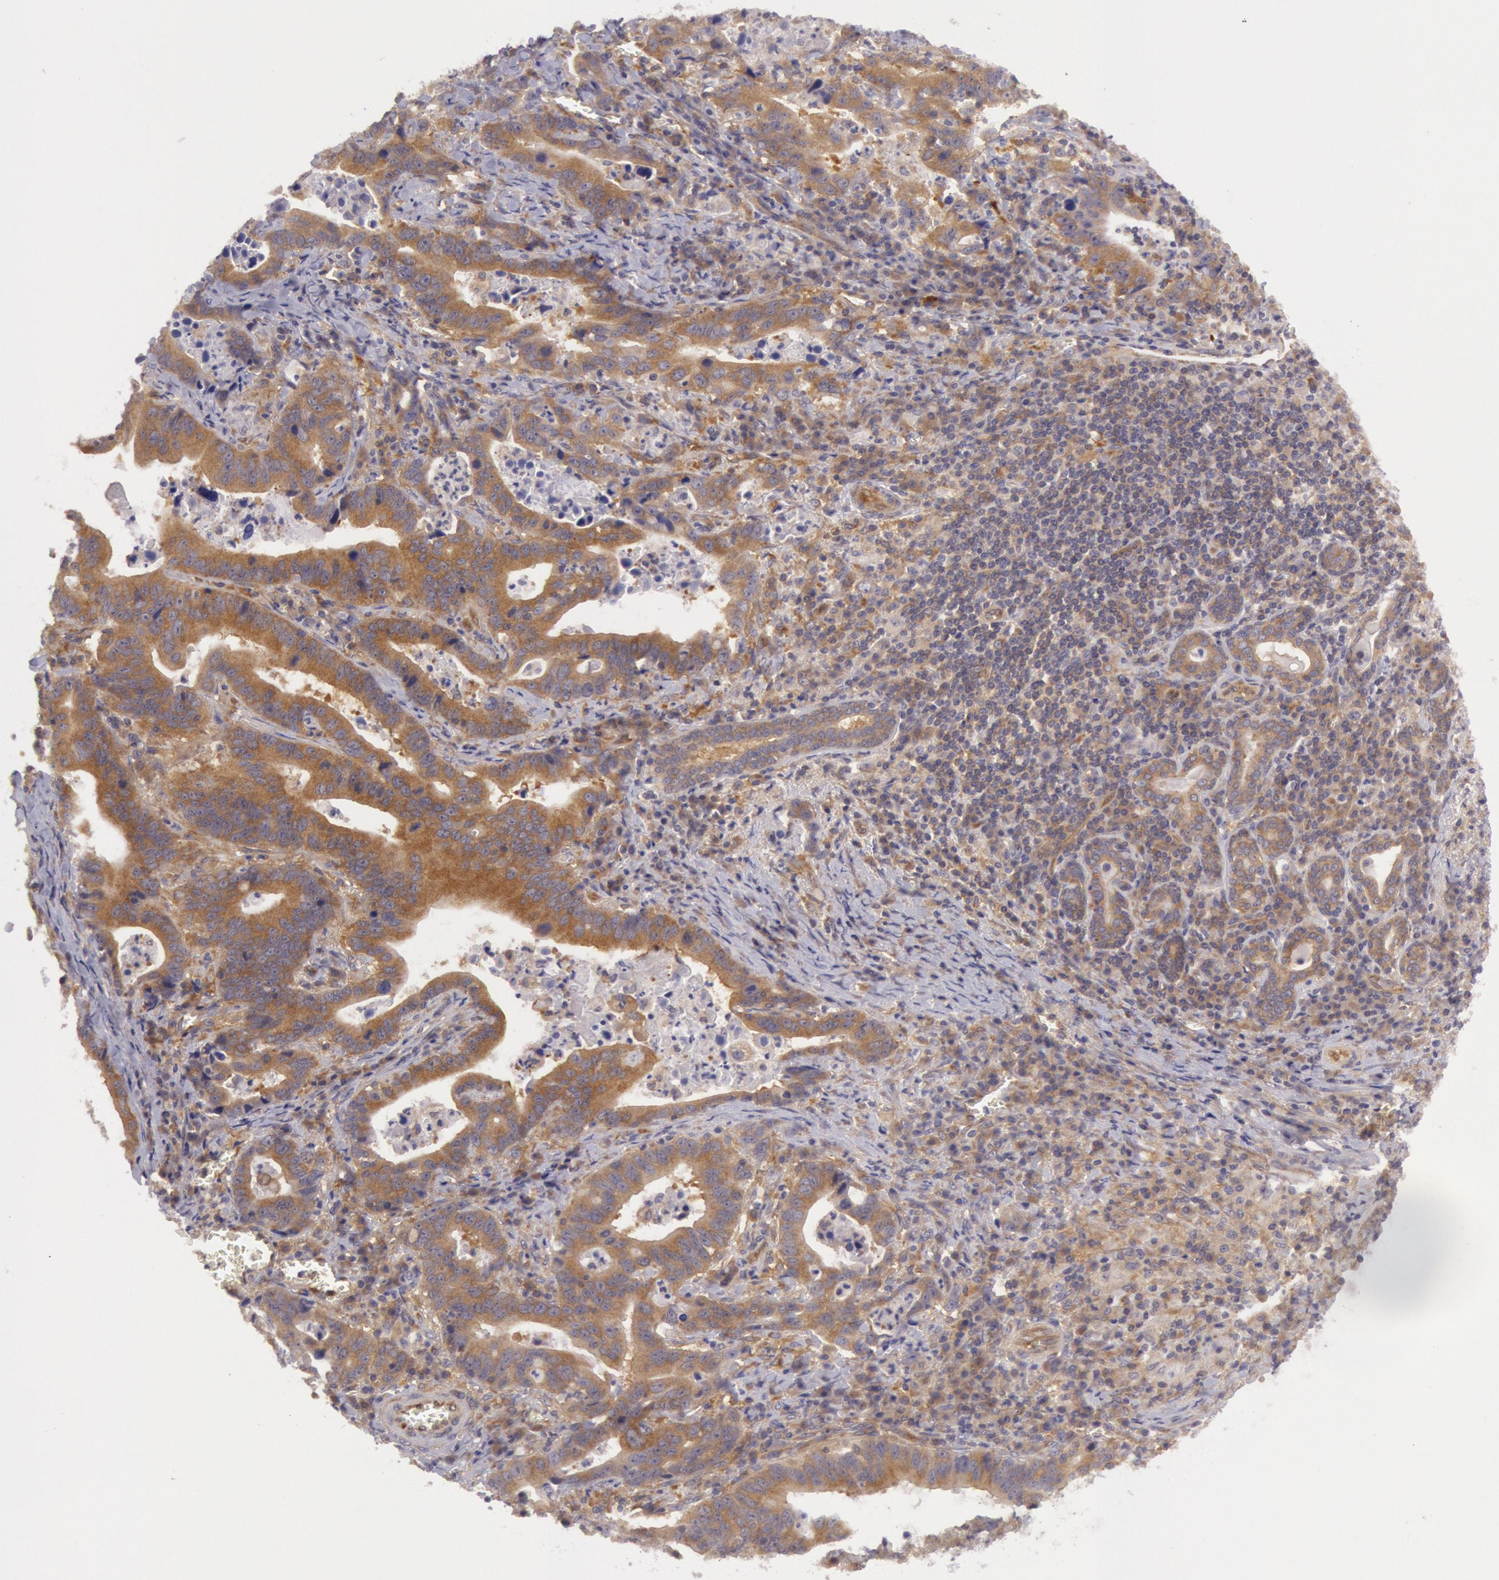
{"staining": {"intensity": "moderate", "quantity": ">75%", "location": "cytoplasmic/membranous"}, "tissue": "stomach cancer", "cell_type": "Tumor cells", "image_type": "cancer", "snomed": [{"axis": "morphology", "description": "Adenocarcinoma, NOS"}, {"axis": "topography", "description": "Stomach, upper"}], "caption": "This photomicrograph displays immunohistochemistry (IHC) staining of adenocarcinoma (stomach), with medium moderate cytoplasmic/membranous expression in approximately >75% of tumor cells.", "gene": "CHUK", "patient": {"sex": "male", "age": 63}}